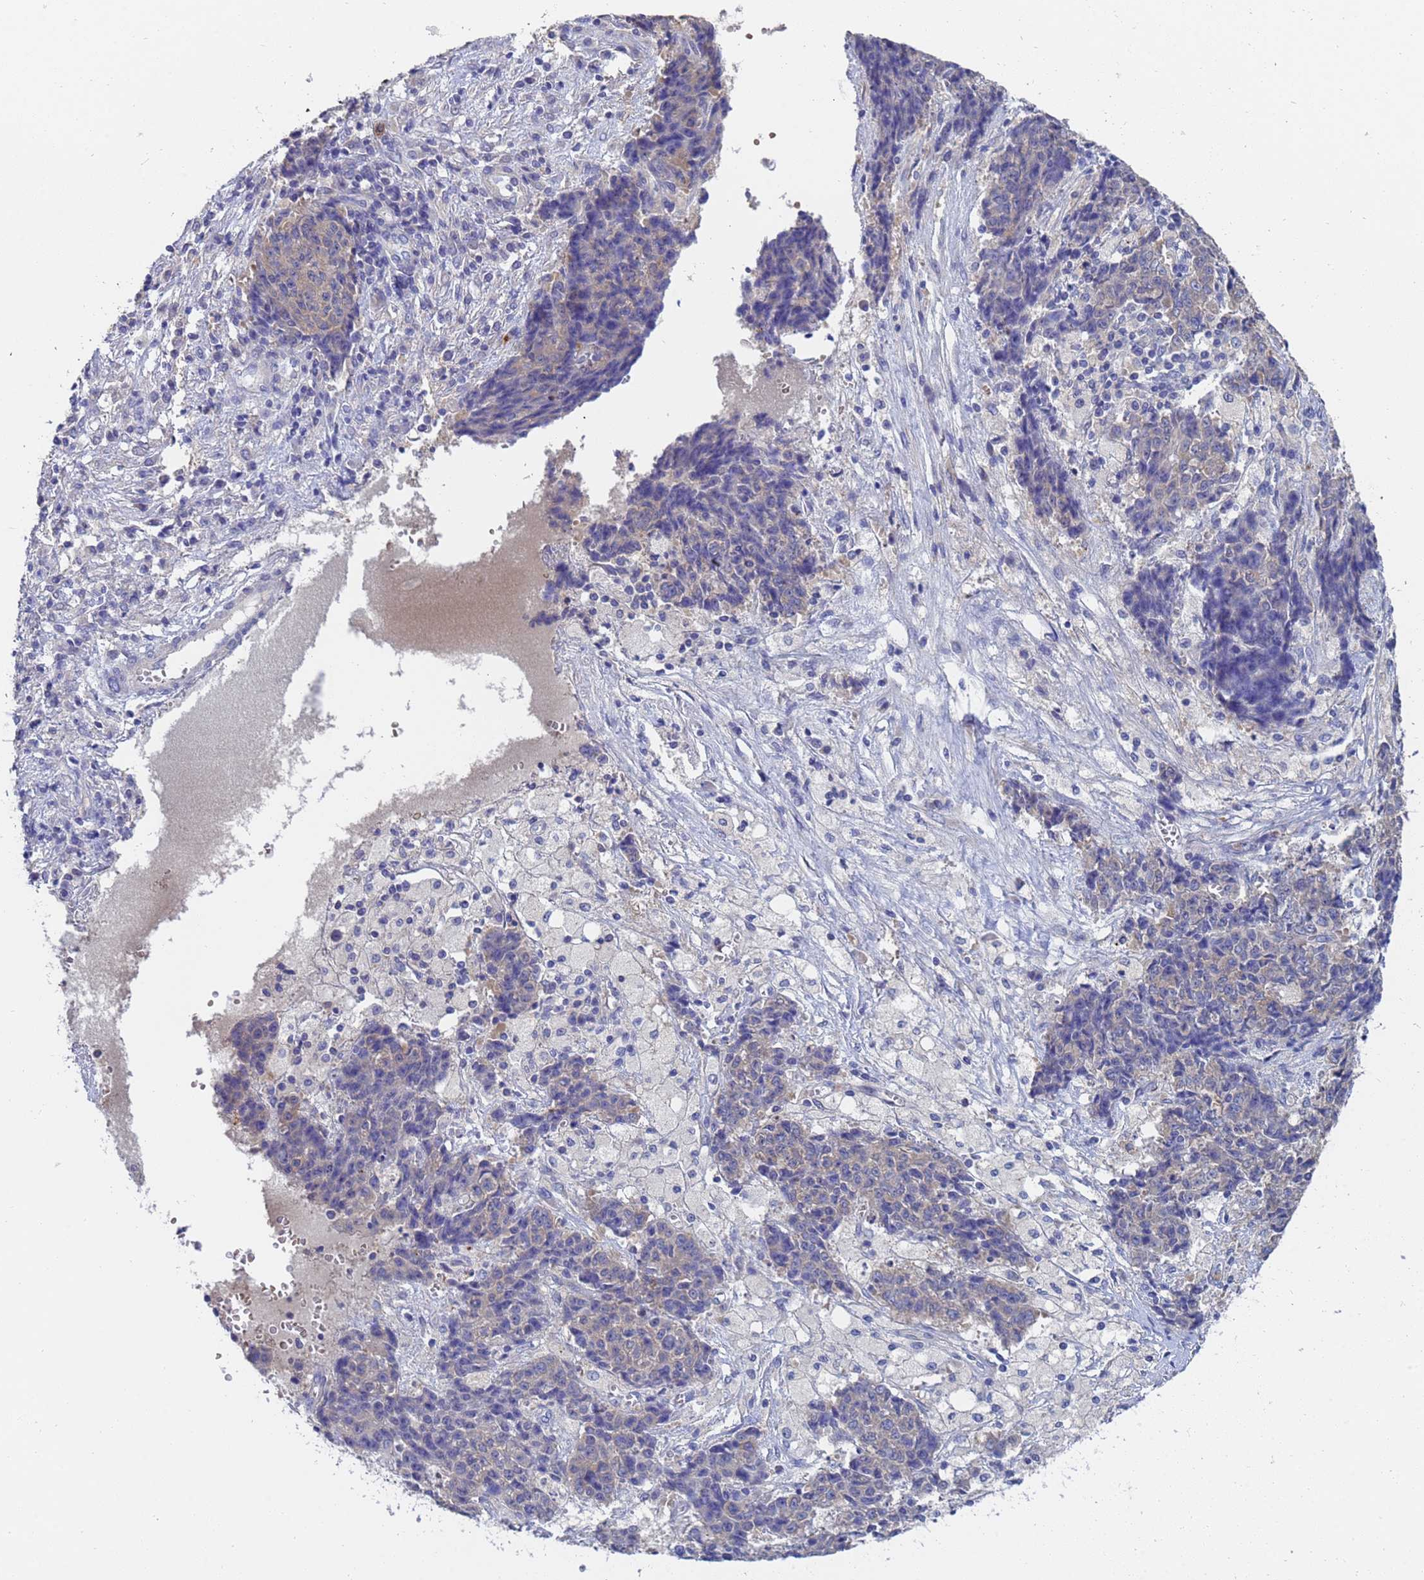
{"staining": {"intensity": "weak", "quantity": "<25%", "location": "cytoplasmic/membranous"}, "tissue": "ovarian cancer", "cell_type": "Tumor cells", "image_type": "cancer", "snomed": [{"axis": "morphology", "description": "Carcinoma, endometroid"}, {"axis": "topography", "description": "Ovary"}], "caption": "Immunohistochemical staining of ovarian endometroid carcinoma shows no significant staining in tumor cells. (DAB (3,3'-diaminobenzidine) immunohistochemistry (IHC) with hematoxylin counter stain).", "gene": "TTLL11", "patient": {"sex": "female", "age": 42}}